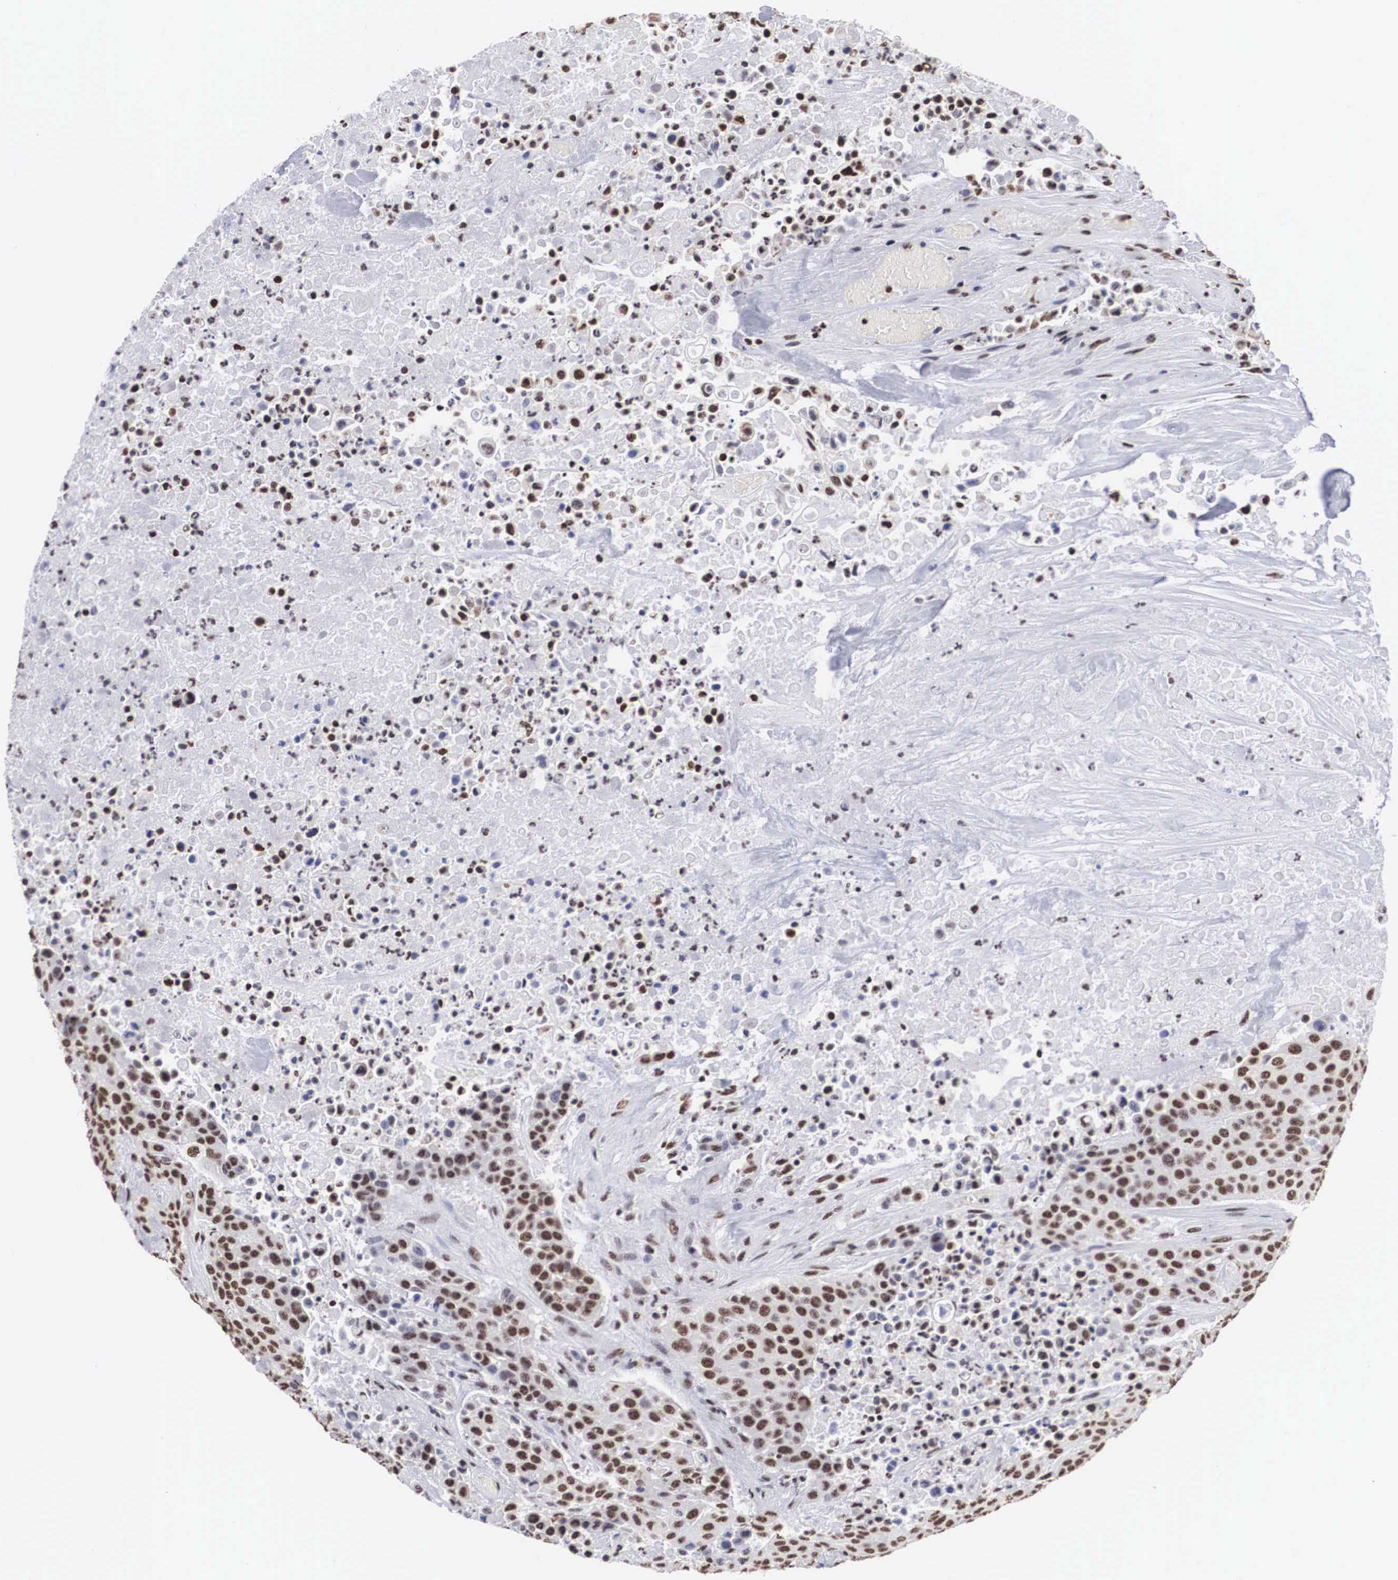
{"staining": {"intensity": "moderate", "quantity": ">75%", "location": "nuclear"}, "tissue": "urothelial cancer", "cell_type": "Tumor cells", "image_type": "cancer", "snomed": [{"axis": "morphology", "description": "Urothelial carcinoma, High grade"}, {"axis": "topography", "description": "Urinary bladder"}], "caption": "Tumor cells show medium levels of moderate nuclear positivity in approximately >75% of cells in human urothelial cancer. (DAB IHC with brightfield microscopy, high magnification).", "gene": "ACIN1", "patient": {"sex": "male", "age": 74}}